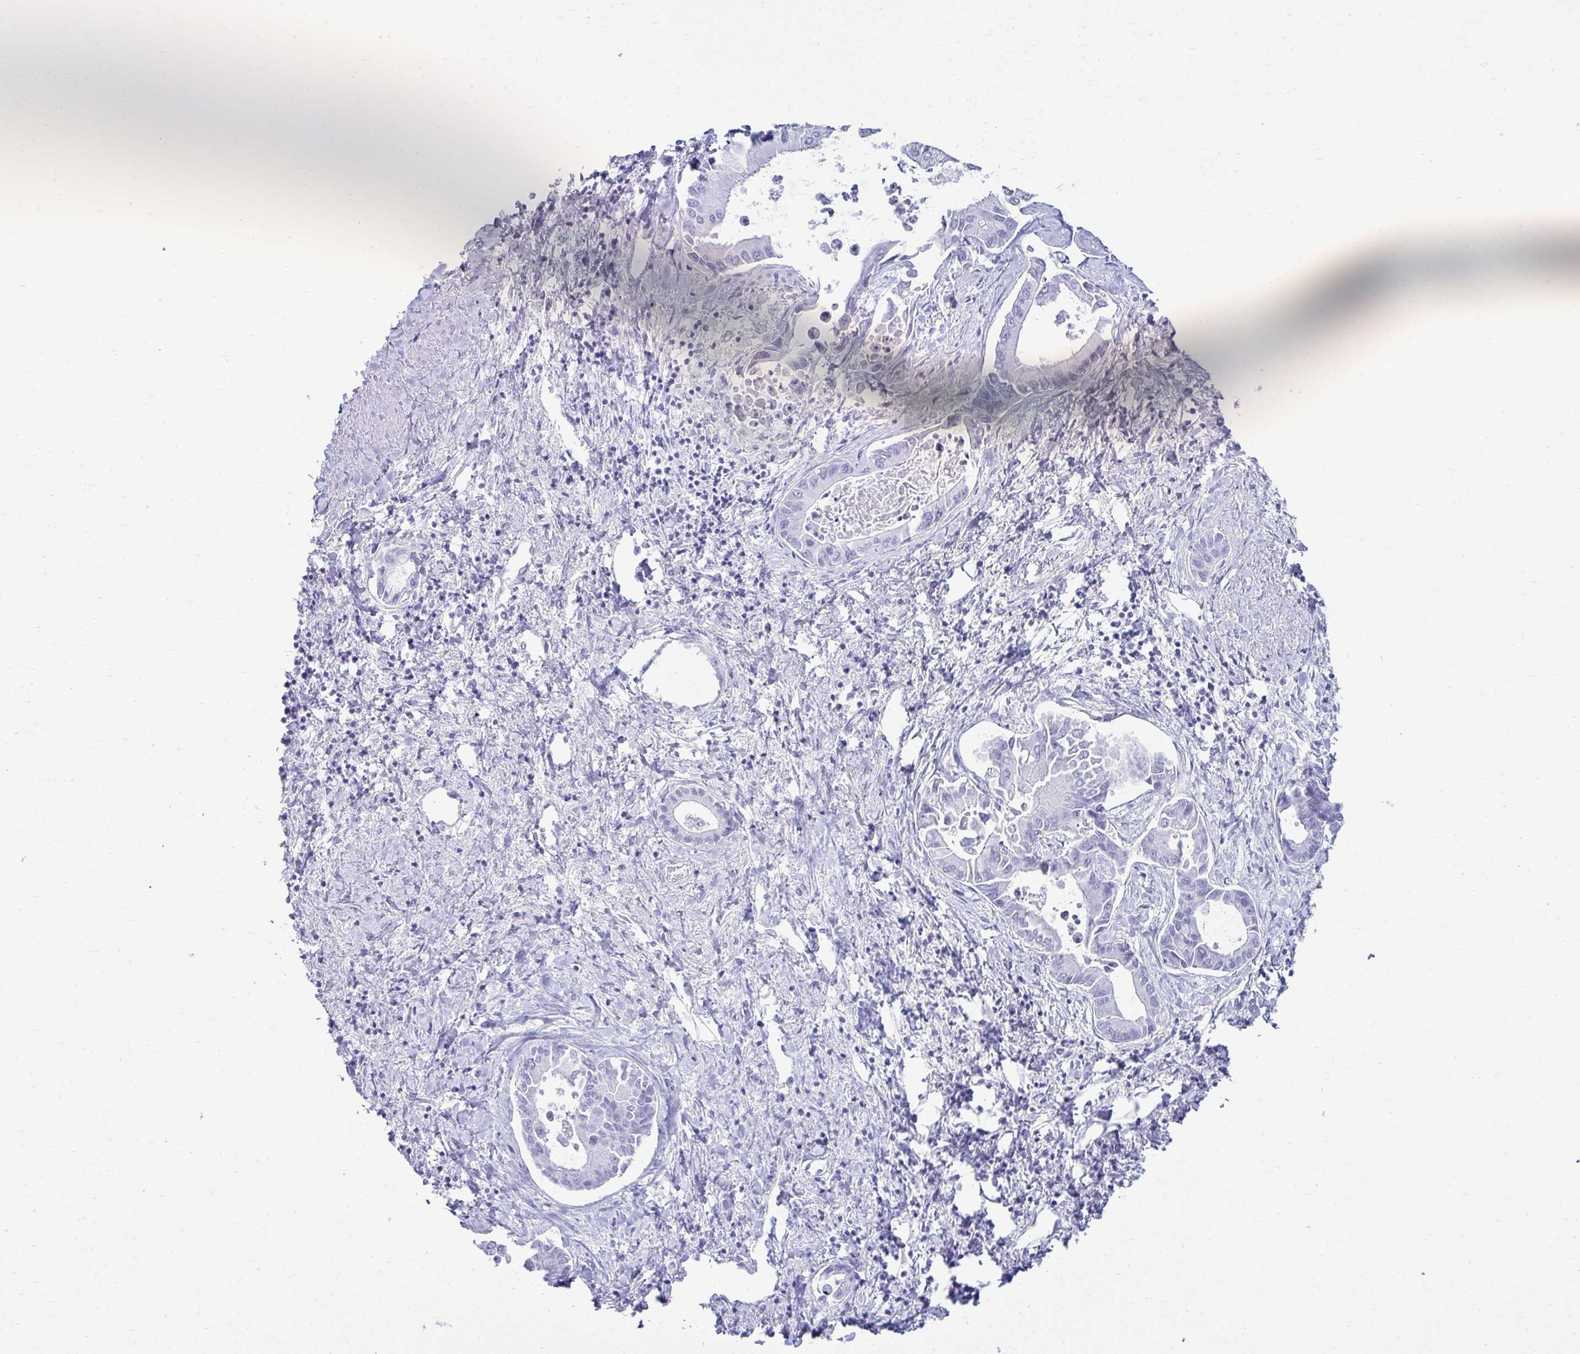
{"staining": {"intensity": "negative", "quantity": "none", "location": "none"}, "tissue": "liver cancer", "cell_type": "Tumor cells", "image_type": "cancer", "snomed": [{"axis": "morphology", "description": "Cholangiocarcinoma"}, {"axis": "topography", "description": "Liver"}], "caption": "Tumor cells are negative for brown protein staining in cholangiocarcinoma (liver).", "gene": "ATP4B", "patient": {"sex": "male", "age": 66}}